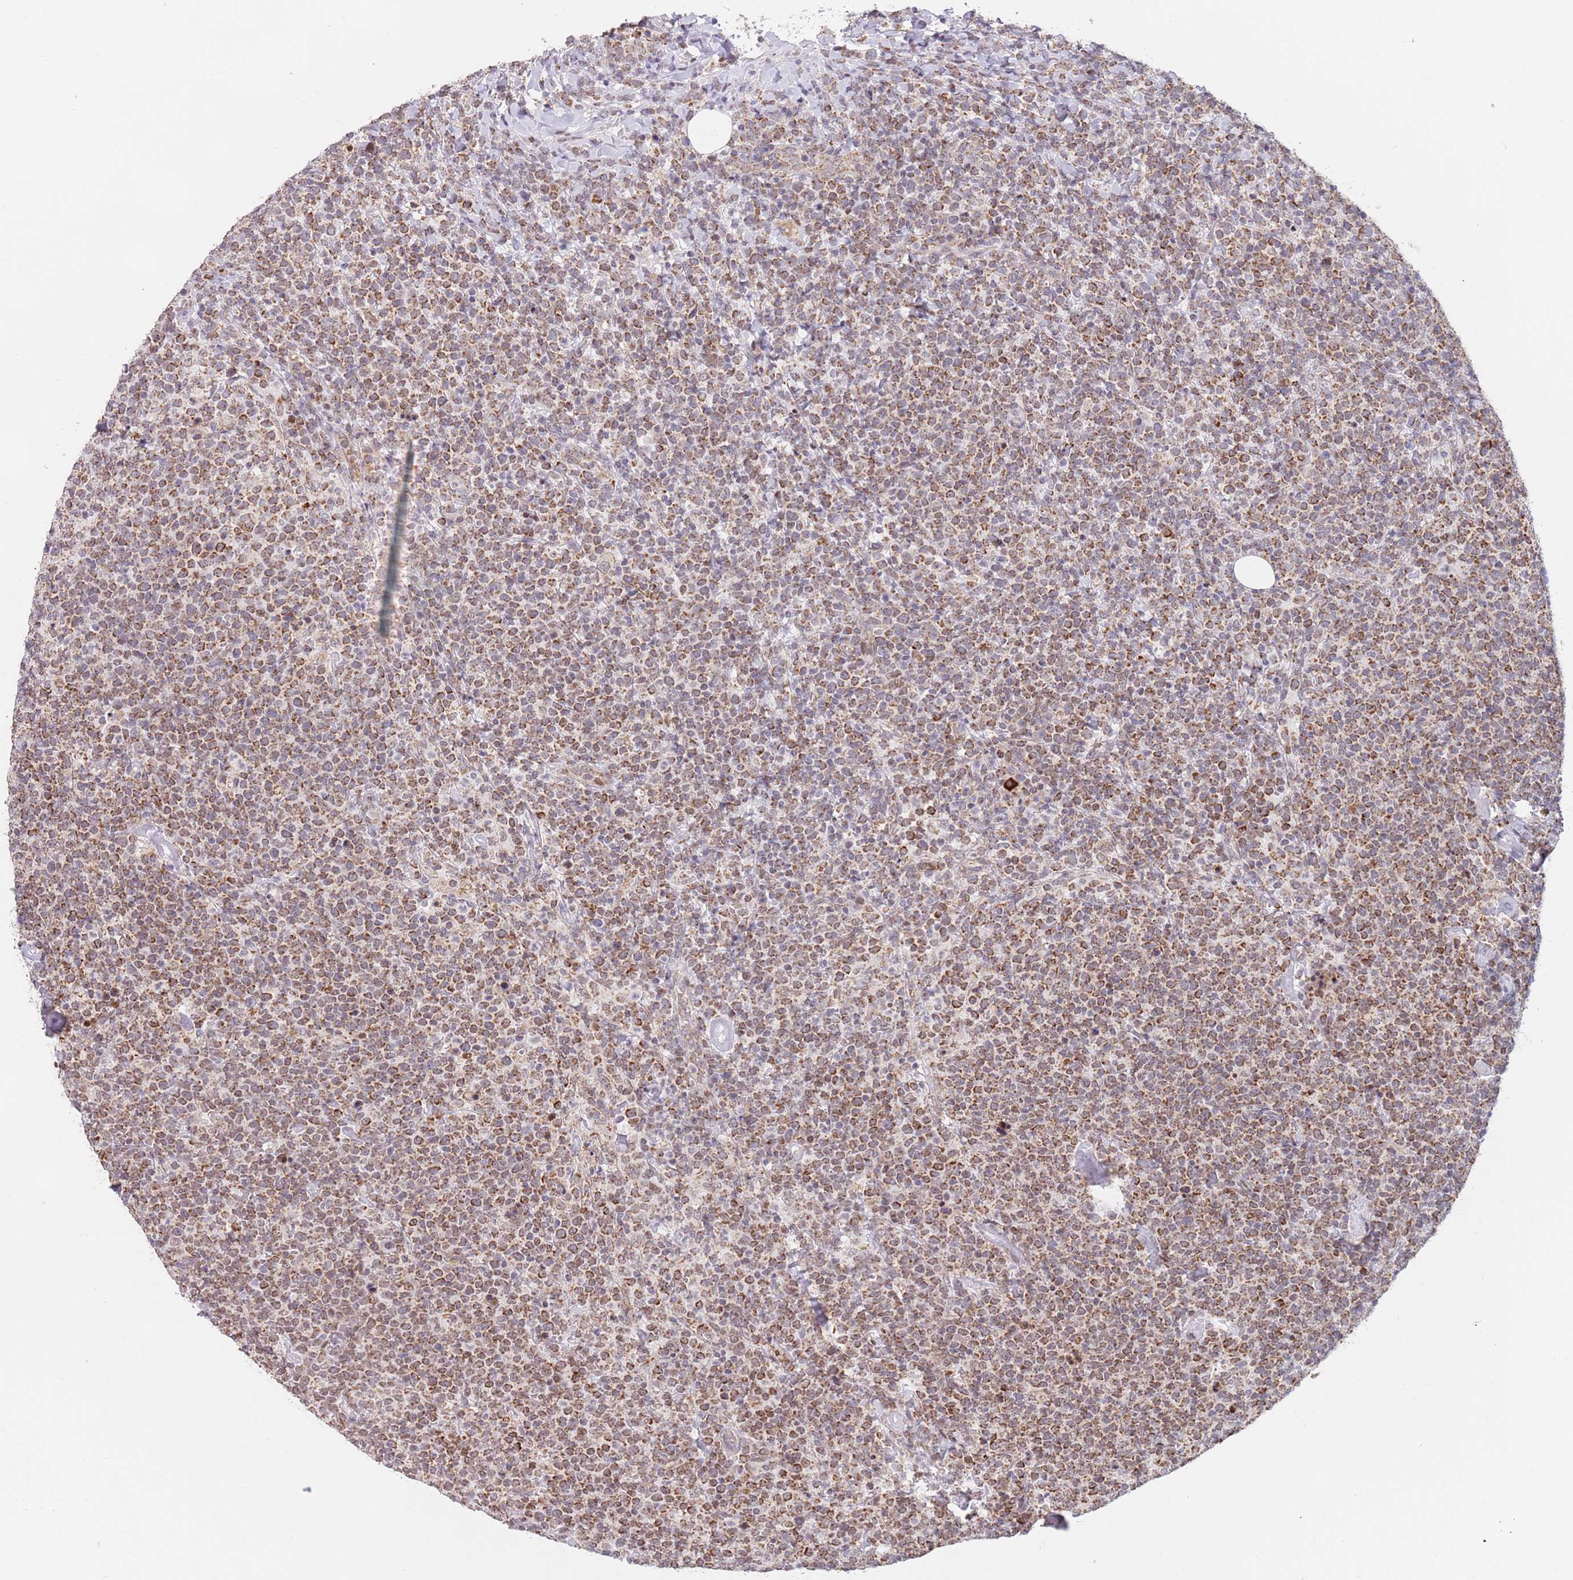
{"staining": {"intensity": "moderate", "quantity": ">75%", "location": "cytoplasmic/membranous"}, "tissue": "lymphoma", "cell_type": "Tumor cells", "image_type": "cancer", "snomed": [{"axis": "morphology", "description": "Malignant lymphoma, non-Hodgkin's type, High grade"}, {"axis": "topography", "description": "Lymph node"}], "caption": "High-grade malignant lymphoma, non-Hodgkin's type tissue demonstrates moderate cytoplasmic/membranous positivity in about >75% of tumor cells, visualized by immunohistochemistry.", "gene": "TIMM13", "patient": {"sex": "male", "age": 61}}